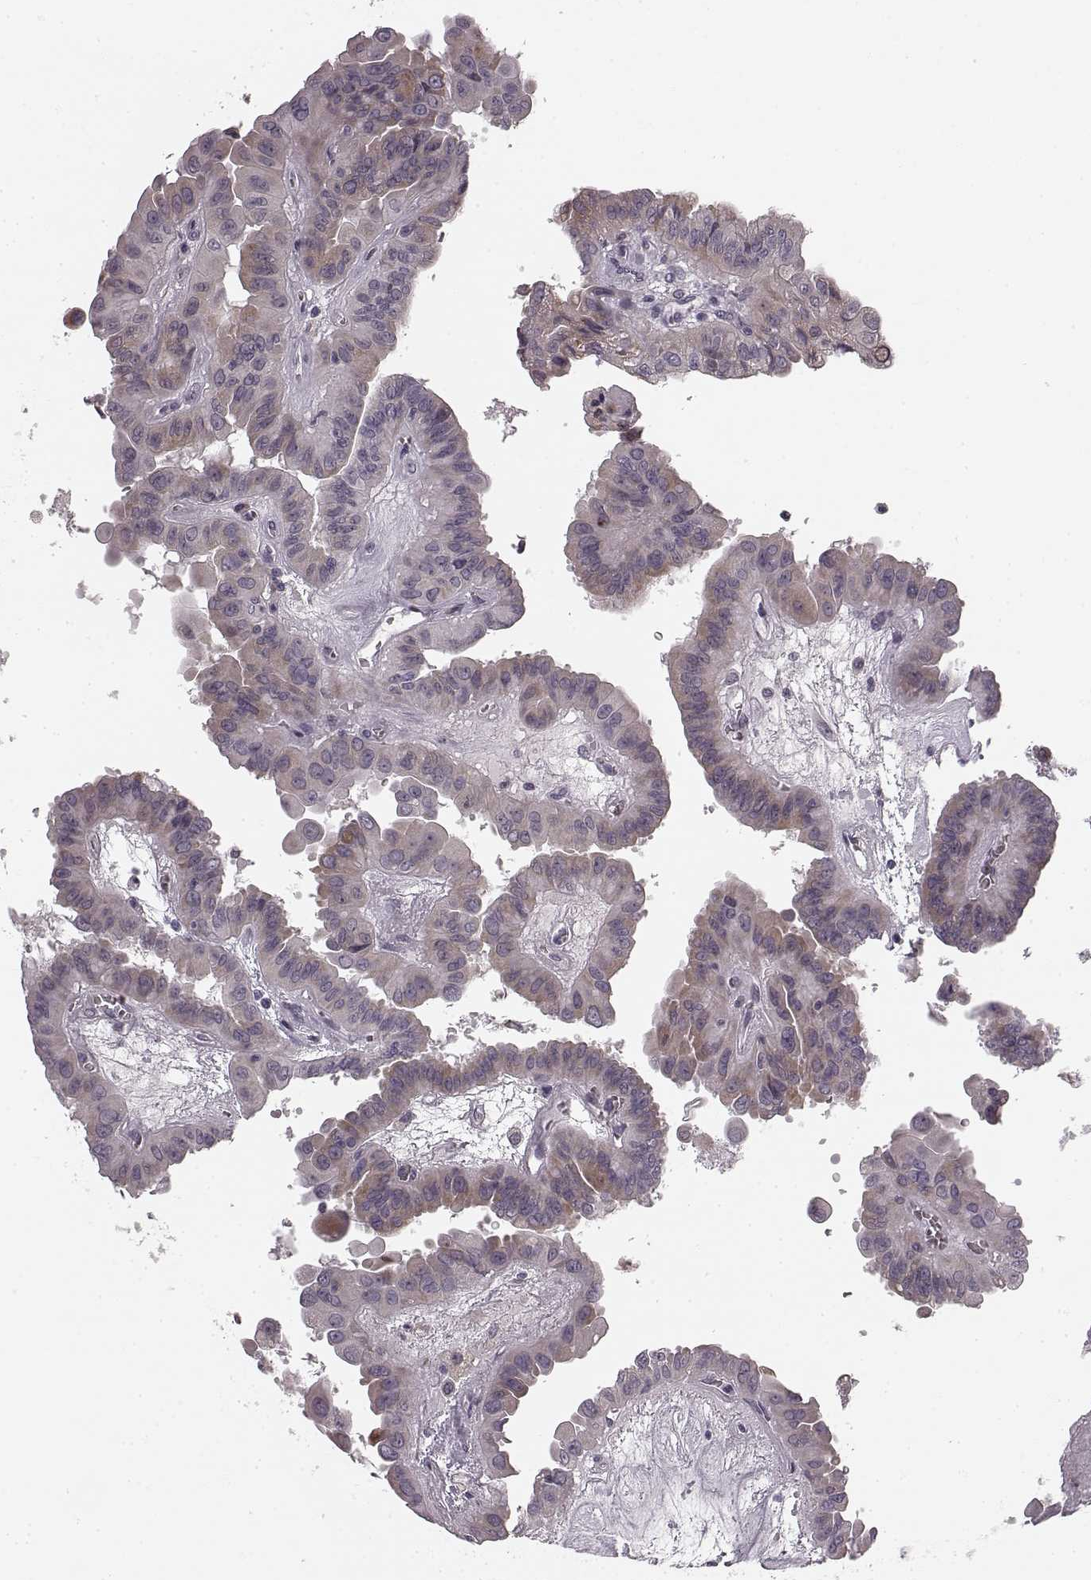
{"staining": {"intensity": "weak", "quantity": "25%-75%", "location": "cytoplasmic/membranous"}, "tissue": "thyroid cancer", "cell_type": "Tumor cells", "image_type": "cancer", "snomed": [{"axis": "morphology", "description": "Papillary adenocarcinoma, NOS"}, {"axis": "topography", "description": "Thyroid gland"}], "caption": "Immunohistochemistry (IHC) (DAB) staining of papillary adenocarcinoma (thyroid) demonstrates weak cytoplasmic/membranous protein expression in about 25%-75% of tumor cells.", "gene": "FAM234B", "patient": {"sex": "female", "age": 37}}